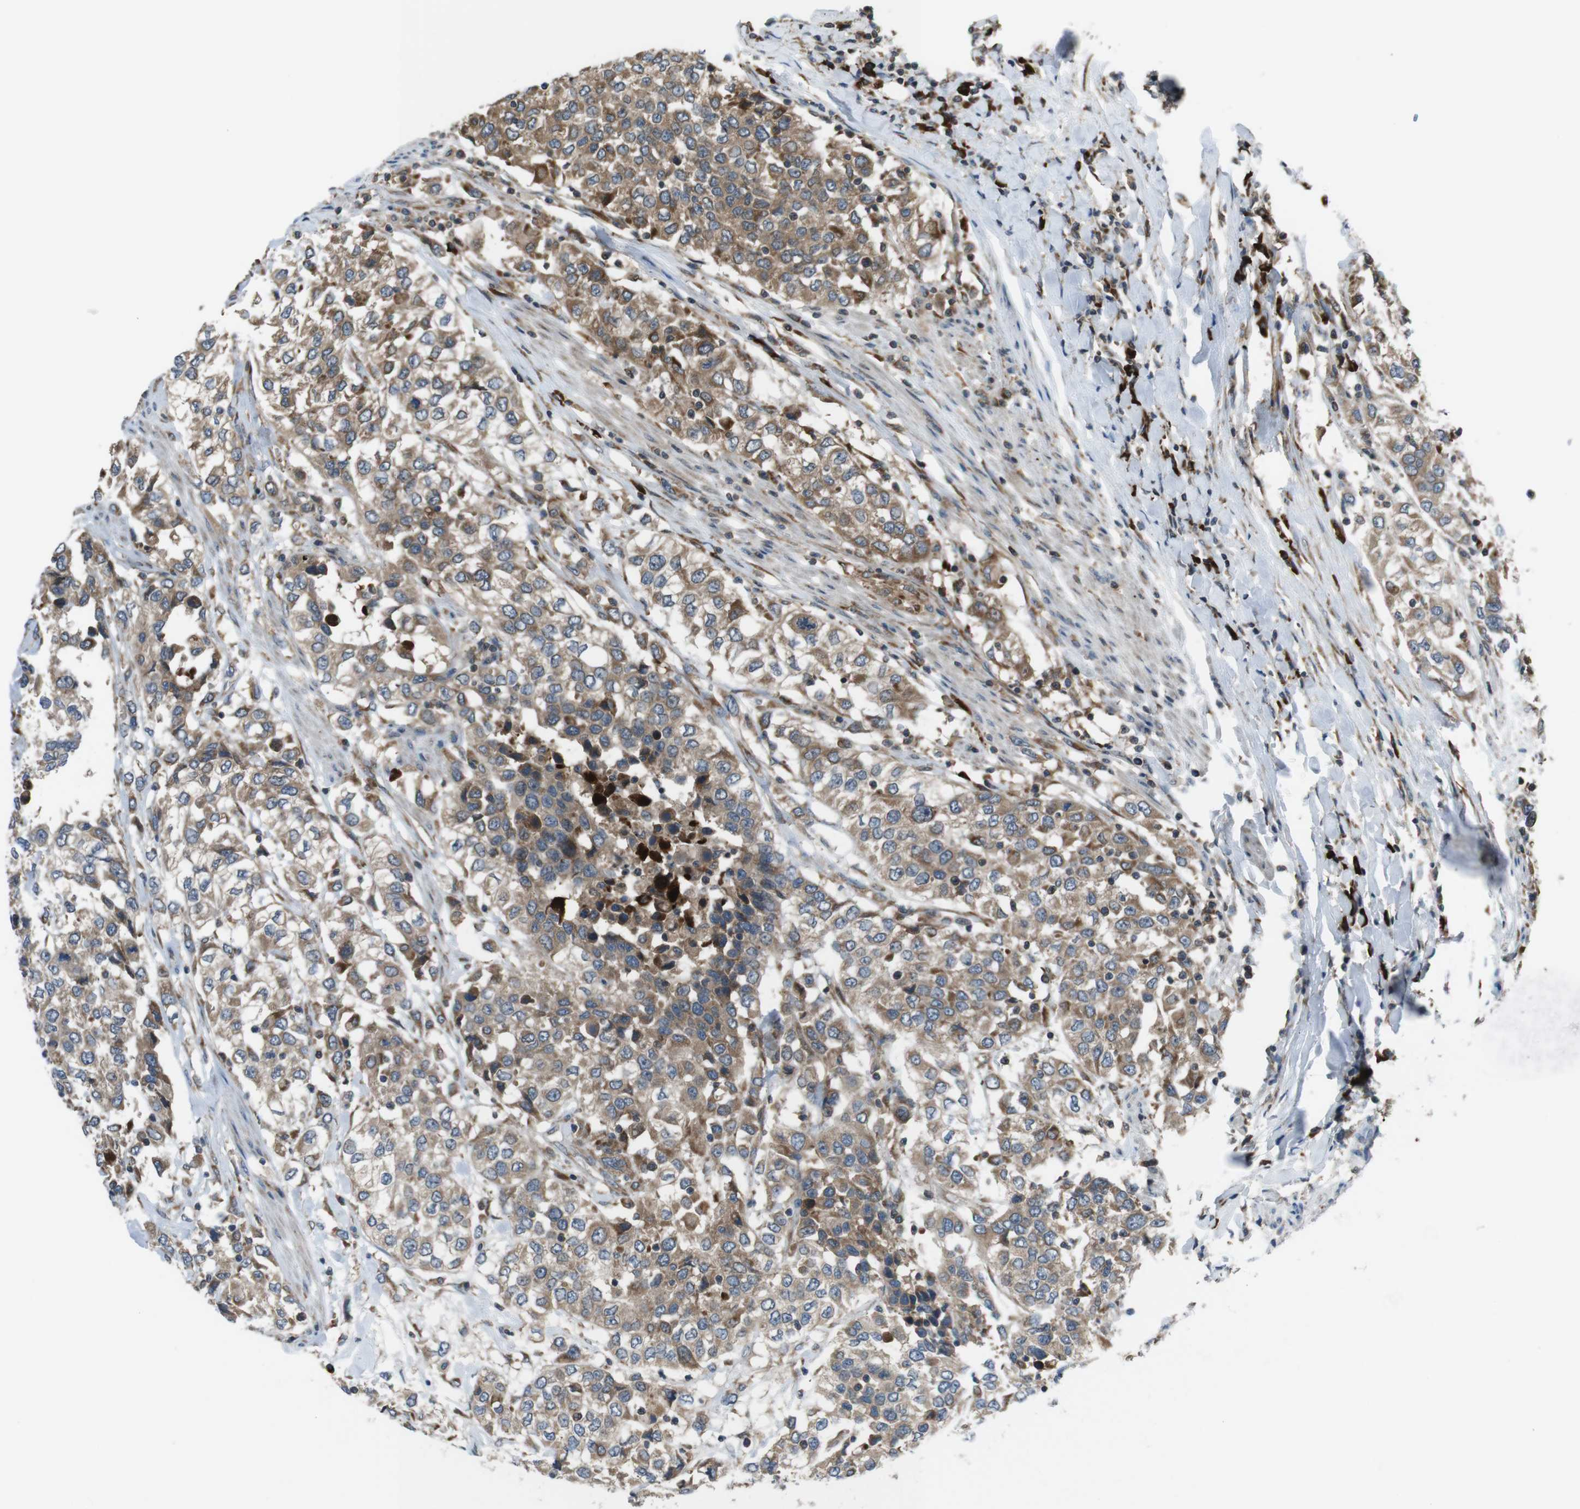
{"staining": {"intensity": "moderate", "quantity": ">75%", "location": "cytoplasmic/membranous"}, "tissue": "urothelial cancer", "cell_type": "Tumor cells", "image_type": "cancer", "snomed": [{"axis": "morphology", "description": "Urothelial carcinoma, High grade"}, {"axis": "topography", "description": "Urinary bladder"}], "caption": "High-grade urothelial carcinoma stained with DAB (3,3'-diaminobenzidine) immunohistochemistry exhibits medium levels of moderate cytoplasmic/membranous expression in about >75% of tumor cells.", "gene": "SSR3", "patient": {"sex": "female", "age": 56}}